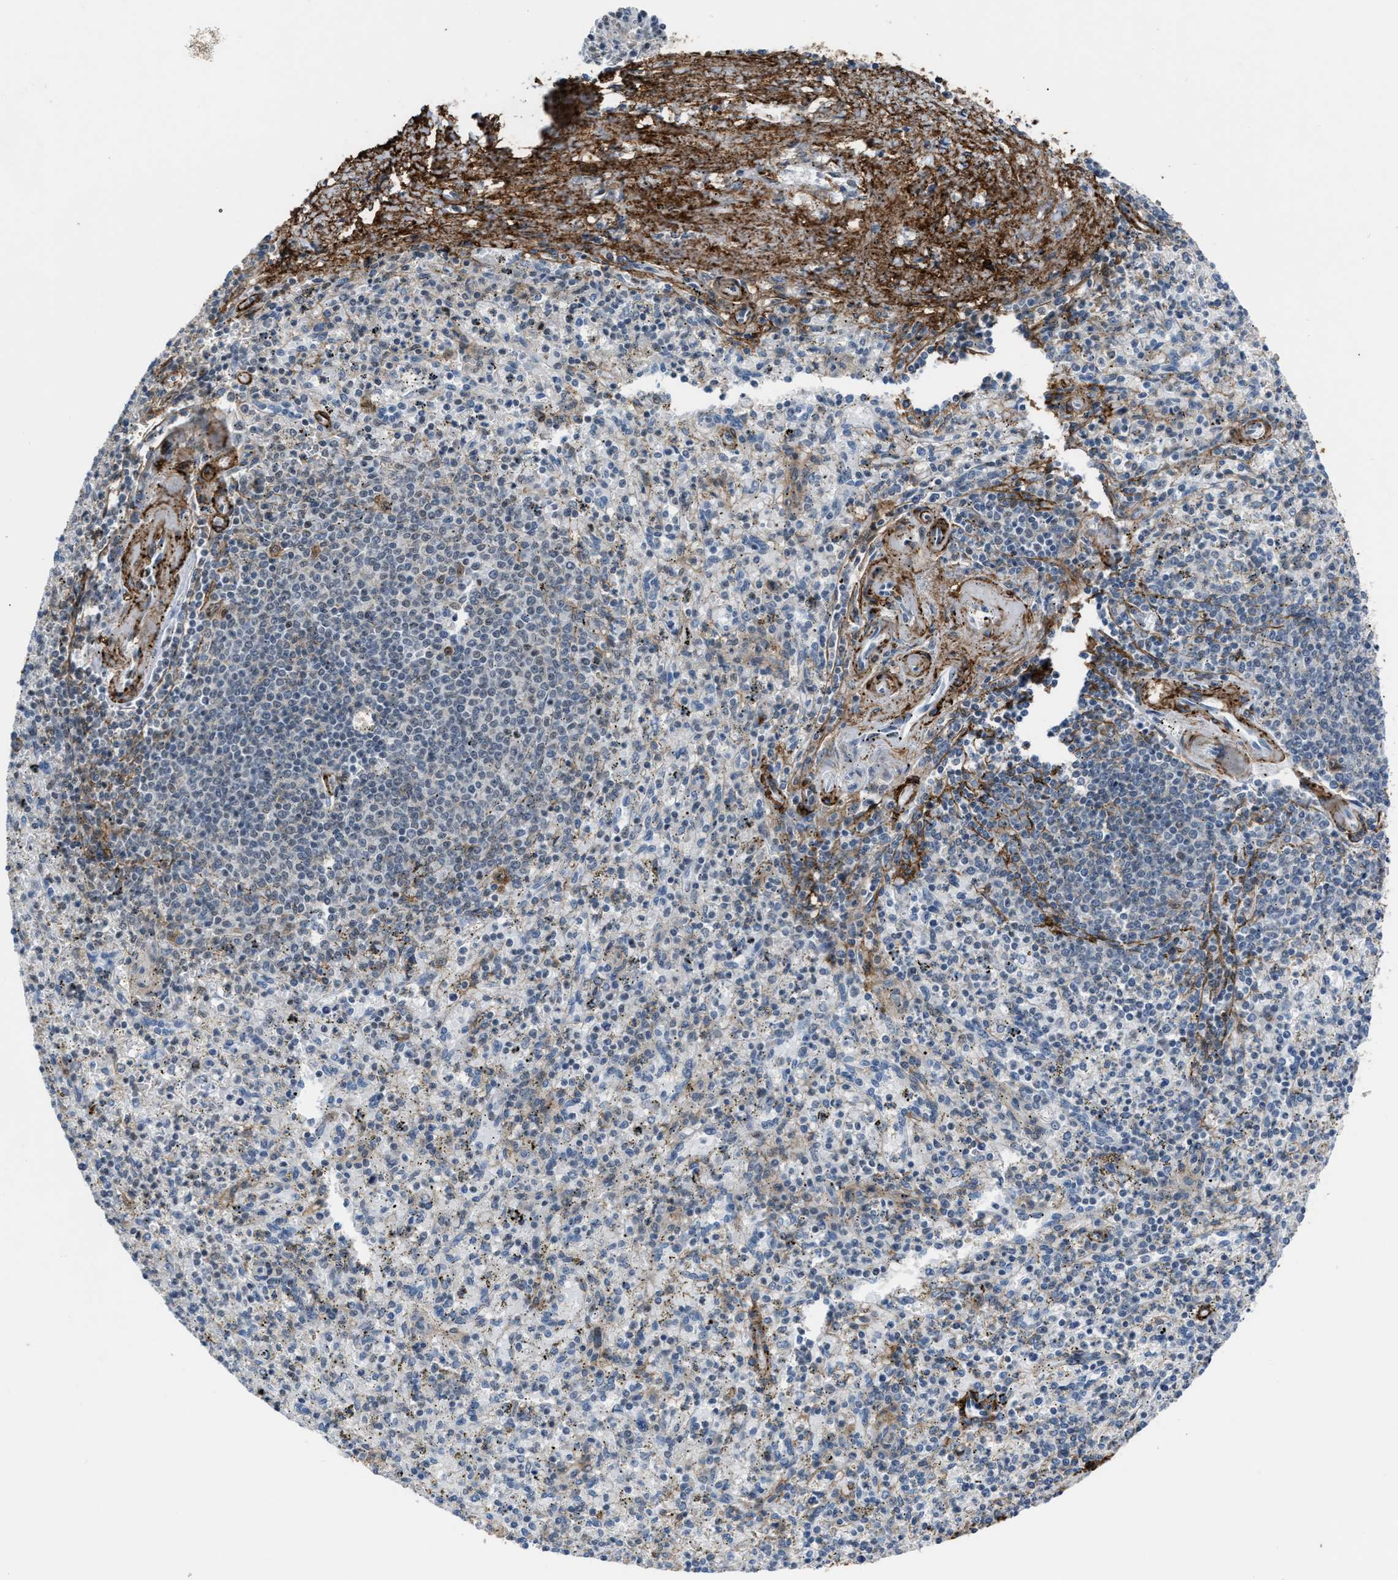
{"staining": {"intensity": "moderate", "quantity": "25%-75%", "location": "nuclear"}, "tissue": "spleen", "cell_type": "Cells in red pulp", "image_type": "normal", "snomed": [{"axis": "morphology", "description": "Normal tissue, NOS"}, {"axis": "topography", "description": "Spleen"}], "caption": "Immunohistochemical staining of normal spleen reveals 25%-75% levels of moderate nuclear protein positivity in approximately 25%-75% of cells in red pulp. (IHC, brightfield microscopy, high magnification).", "gene": "DDX5", "patient": {"sex": "male", "age": 72}}